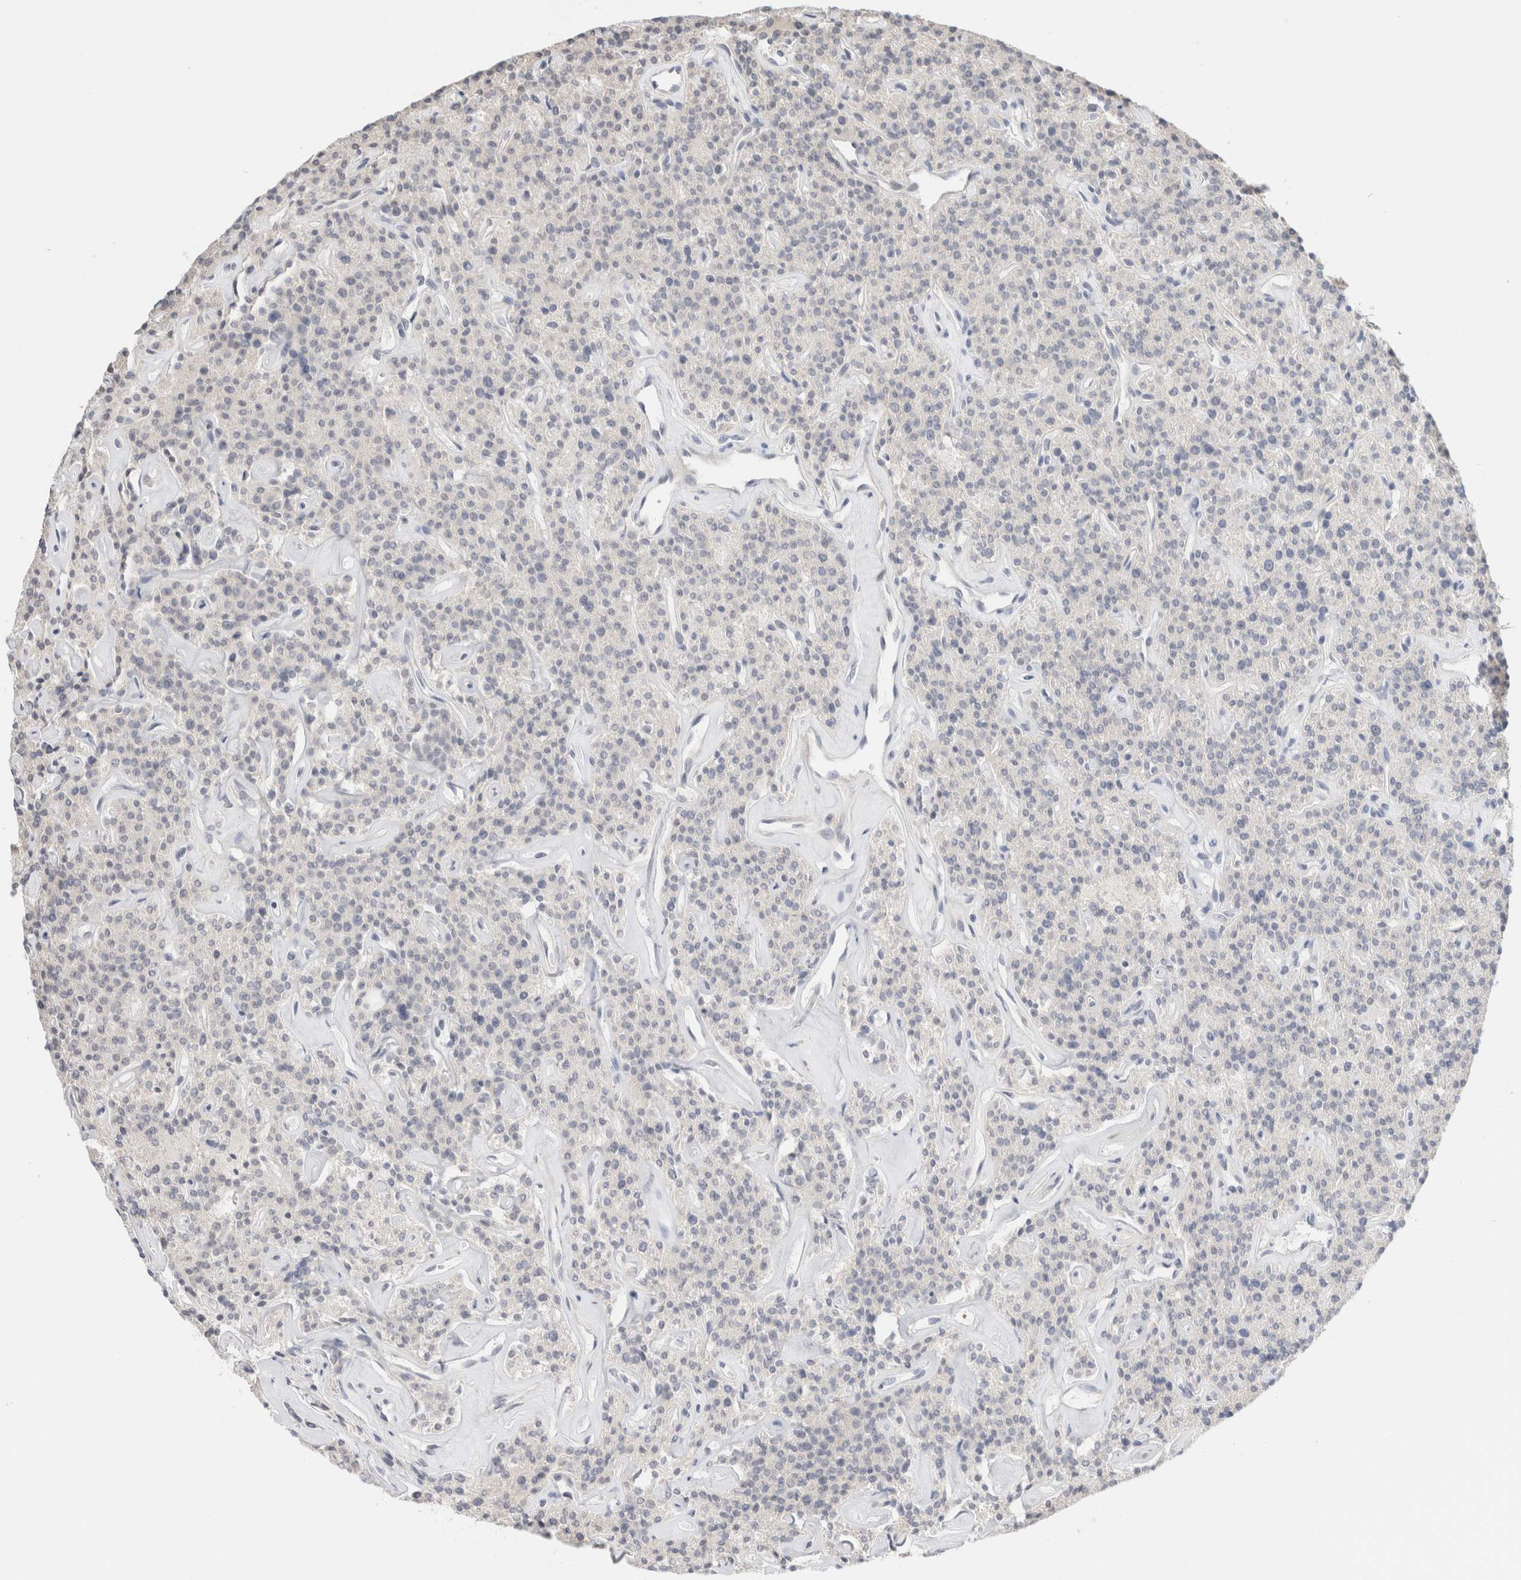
{"staining": {"intensity": "negative", "quantity": "none", "location": "none"}, "tissue": "parathyroid gland", "cell_type": "Glandular cells", "image_type": "normal", "snomed": [{"axis": "morphology", "description": "Normal tissue, NOS"}, {"axis": "topography", "description": "Parathyroid gland"}], "caption": "DAB (3,3'-diaminobenzidine) immunohistochemical staining of benign human parathyroid gland shows no significant expression in glandular cells.", "gene": "SPRTN", "patient": {"sex": "male", "age": 46}}